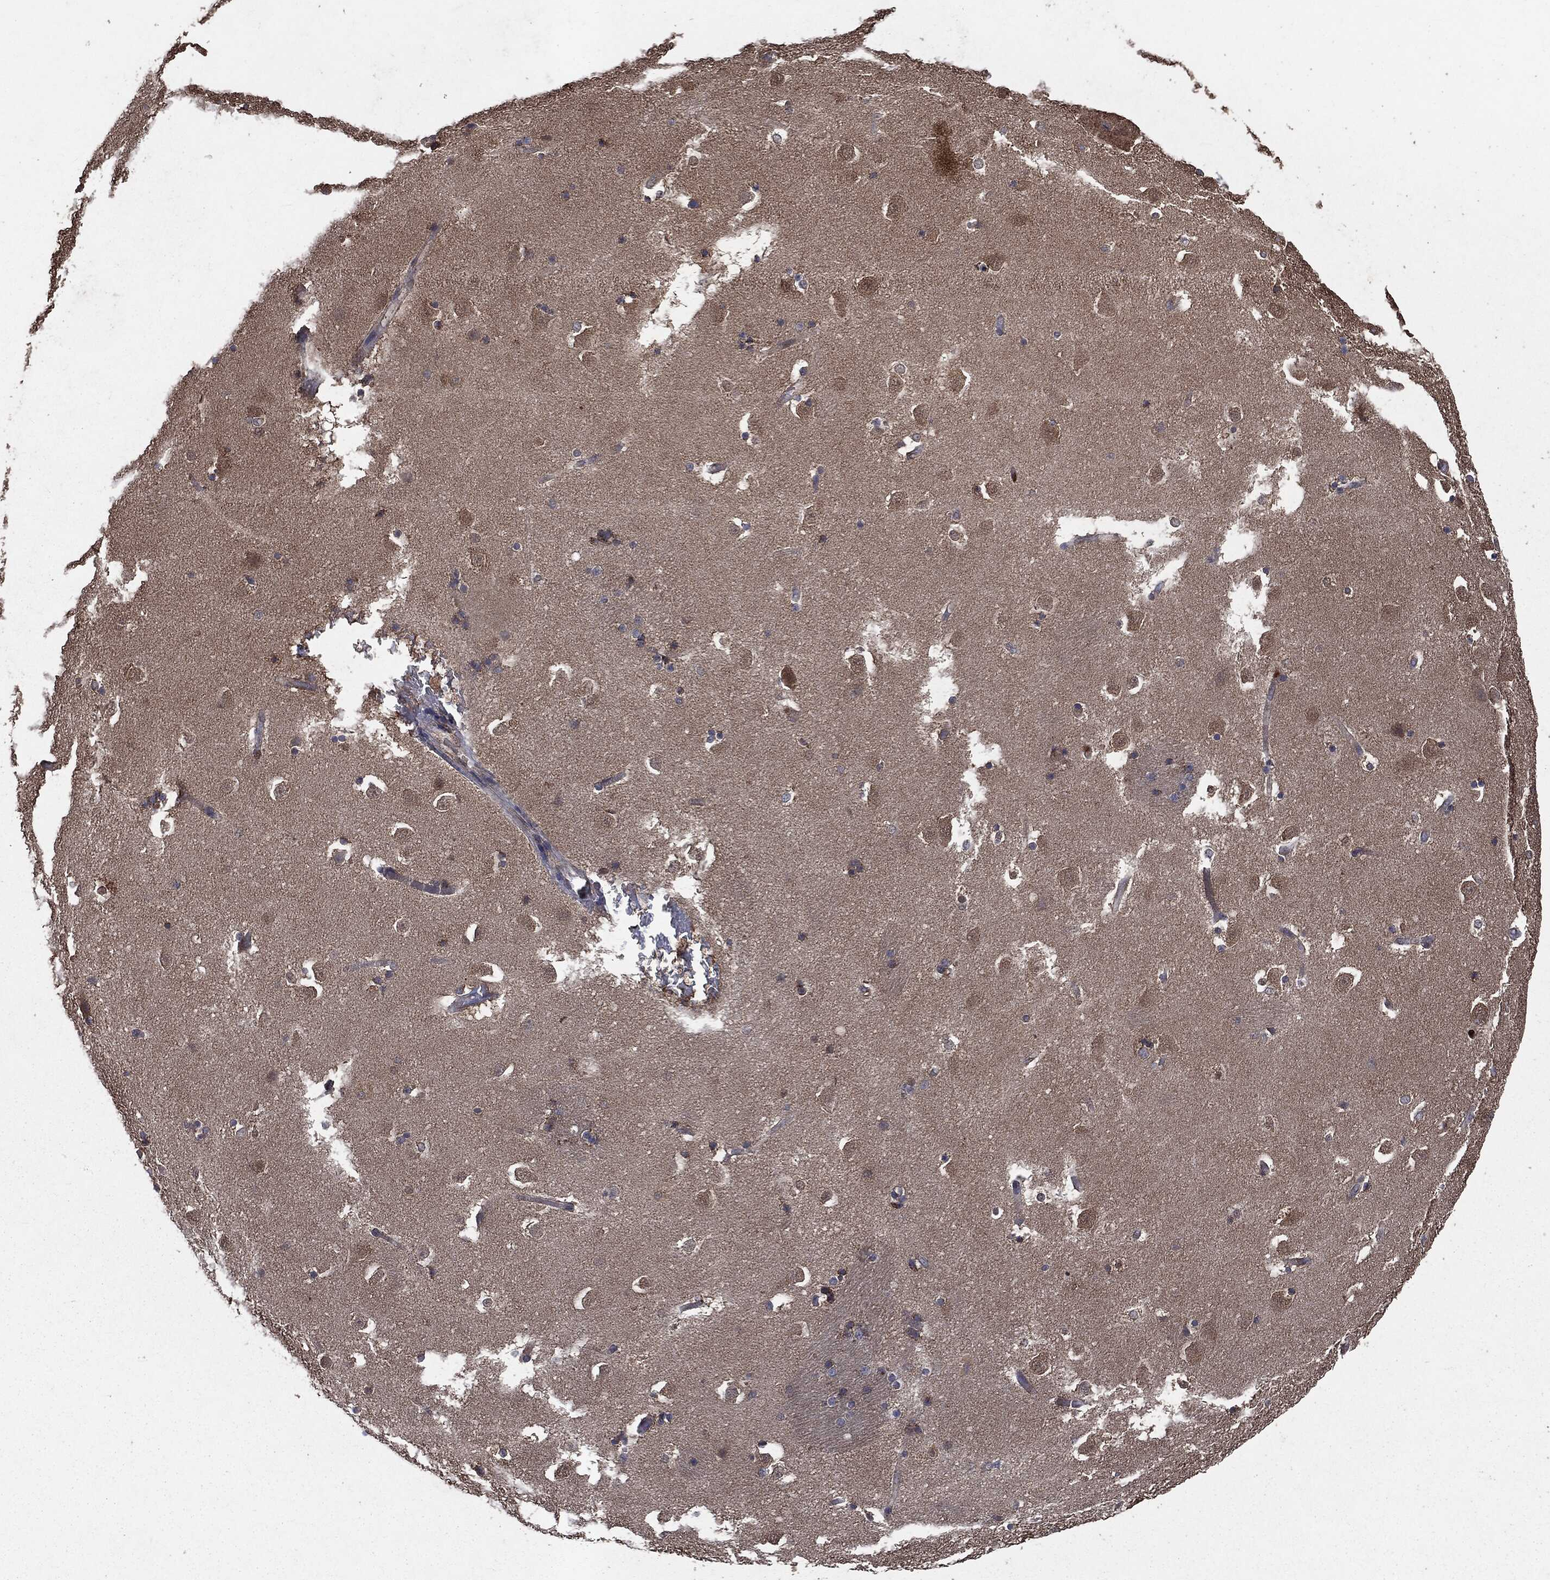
{"staining": {"intensity": "moderate", "quantity": "<25%", "location": "cytoplasmic/membranous"}, "tissue": "caudate", "cell_type": "Glial cells", "image_type": "normal", "snomed": [{"axis": "morphology", "description": "Normal tissue, NOS"}, {"axis": "topography", "description": "Lateral ventricle wall"}], "caption": "Immunohistochemical staining of unremarkable human caudate exhibits <25% levels of moderate cytoplasmic/membranous protein positivity in approximately <25% of glial cells. Using DAB (3,3'-diaminobenzidine) (brown) and hematoxylin (blue) stains, captured at high magnification using brightfield microscopy.", "gene": "MAPK6", "patient": {"sex": "male", "age": 51}}